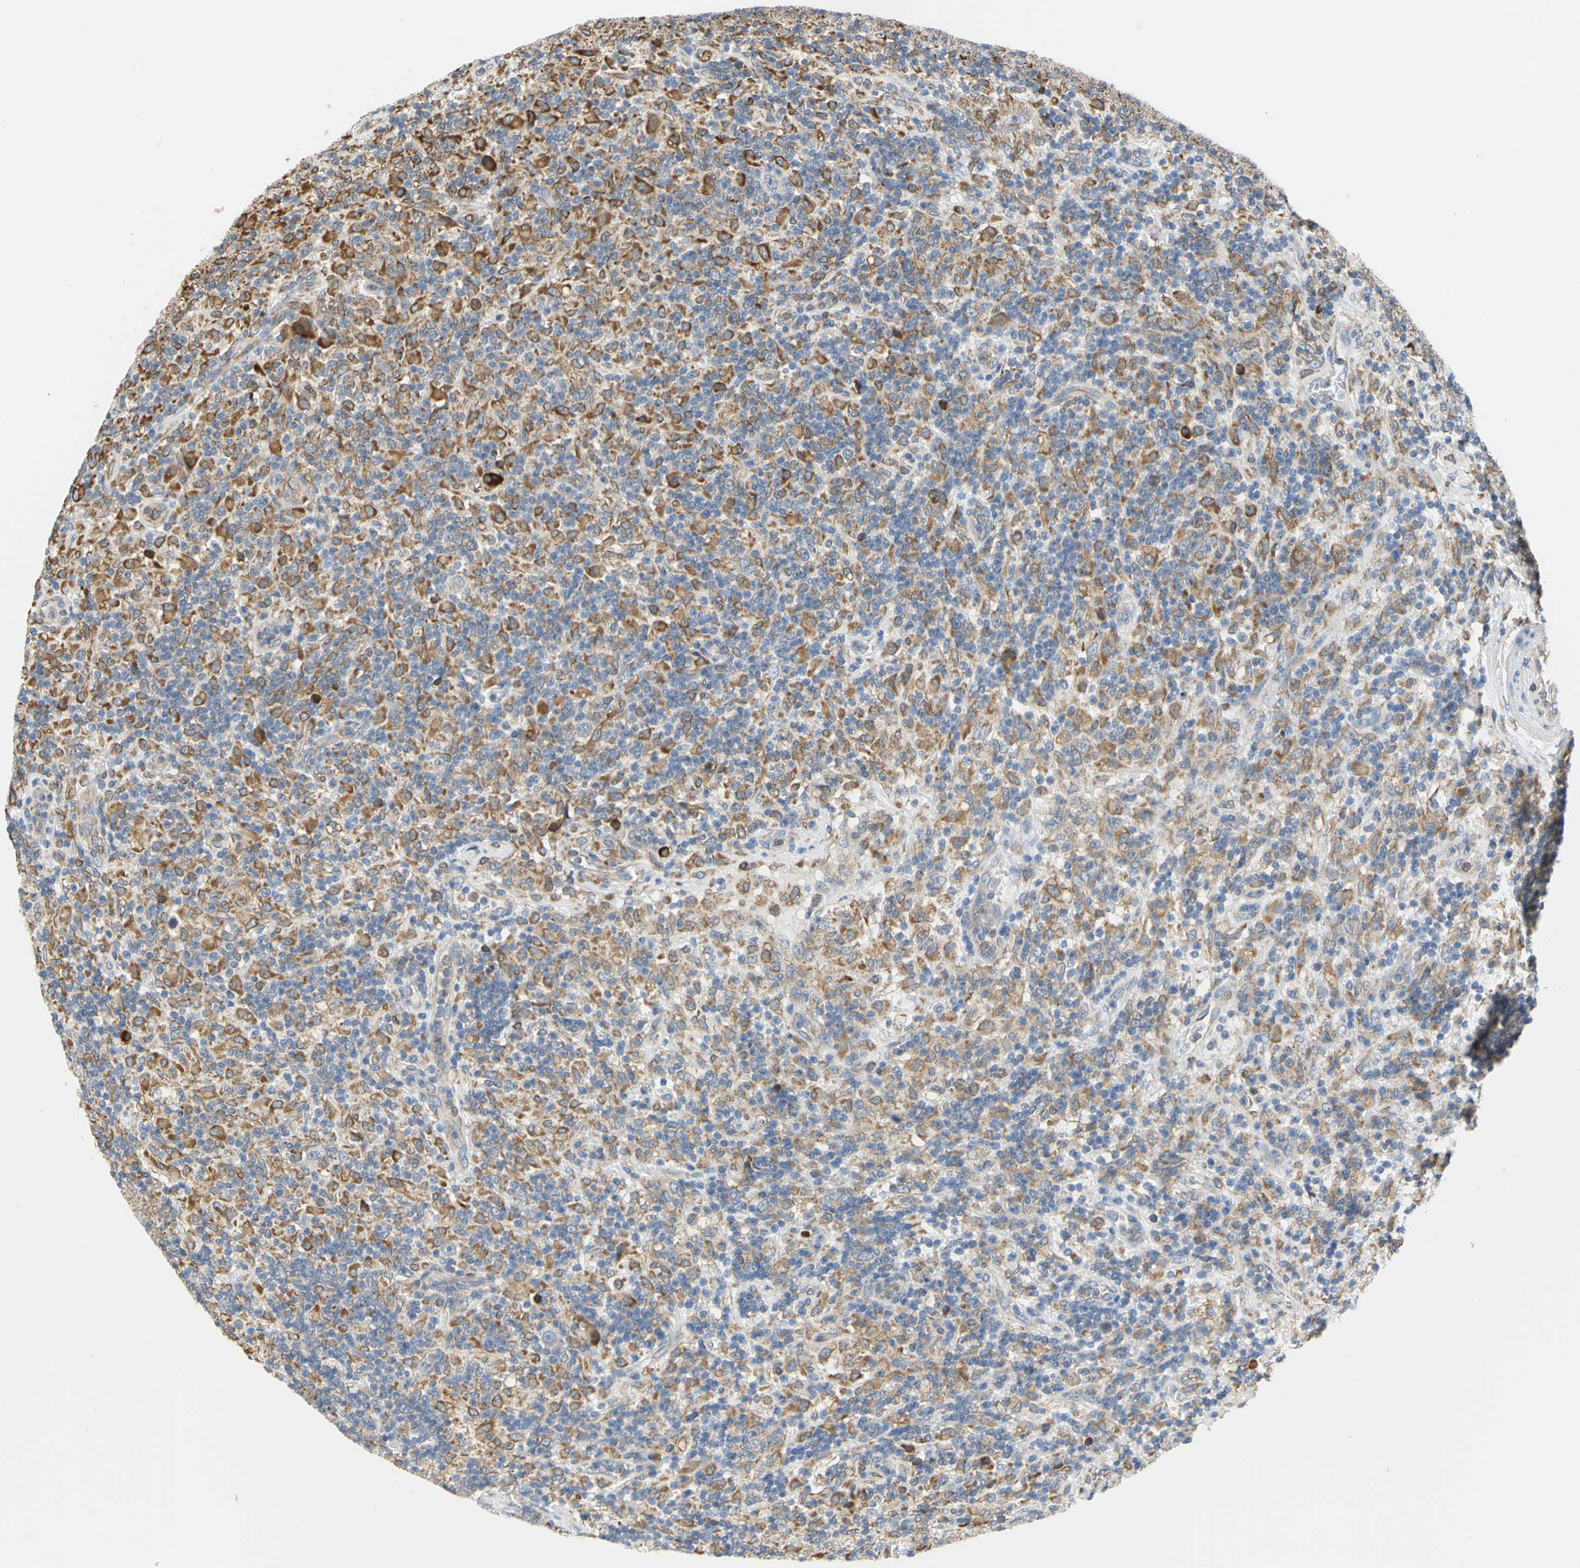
{"staining": {"intensity": "moderate", "quantity": "25%-75%", "location": "cytoplasmic/membranous"}, "tissue": "lymphoma", "cell_type": "Tumor cells", "image_type": "cancer", "snomed": [{"axis": "morphology", "description": "Hodgkin's disease, NOS"}, {"axis": "topography", "description": "Lymph node"}], "caption": "IHC image of Hodgkin's disease stained for a protein (brown), which exhibits medium levels of moderate cytoplasmic/membranous positivity in about 25%-75% of tumor cells.", "gene": "SDF2L1", "patient": {"sex": "male", "age": 70}}